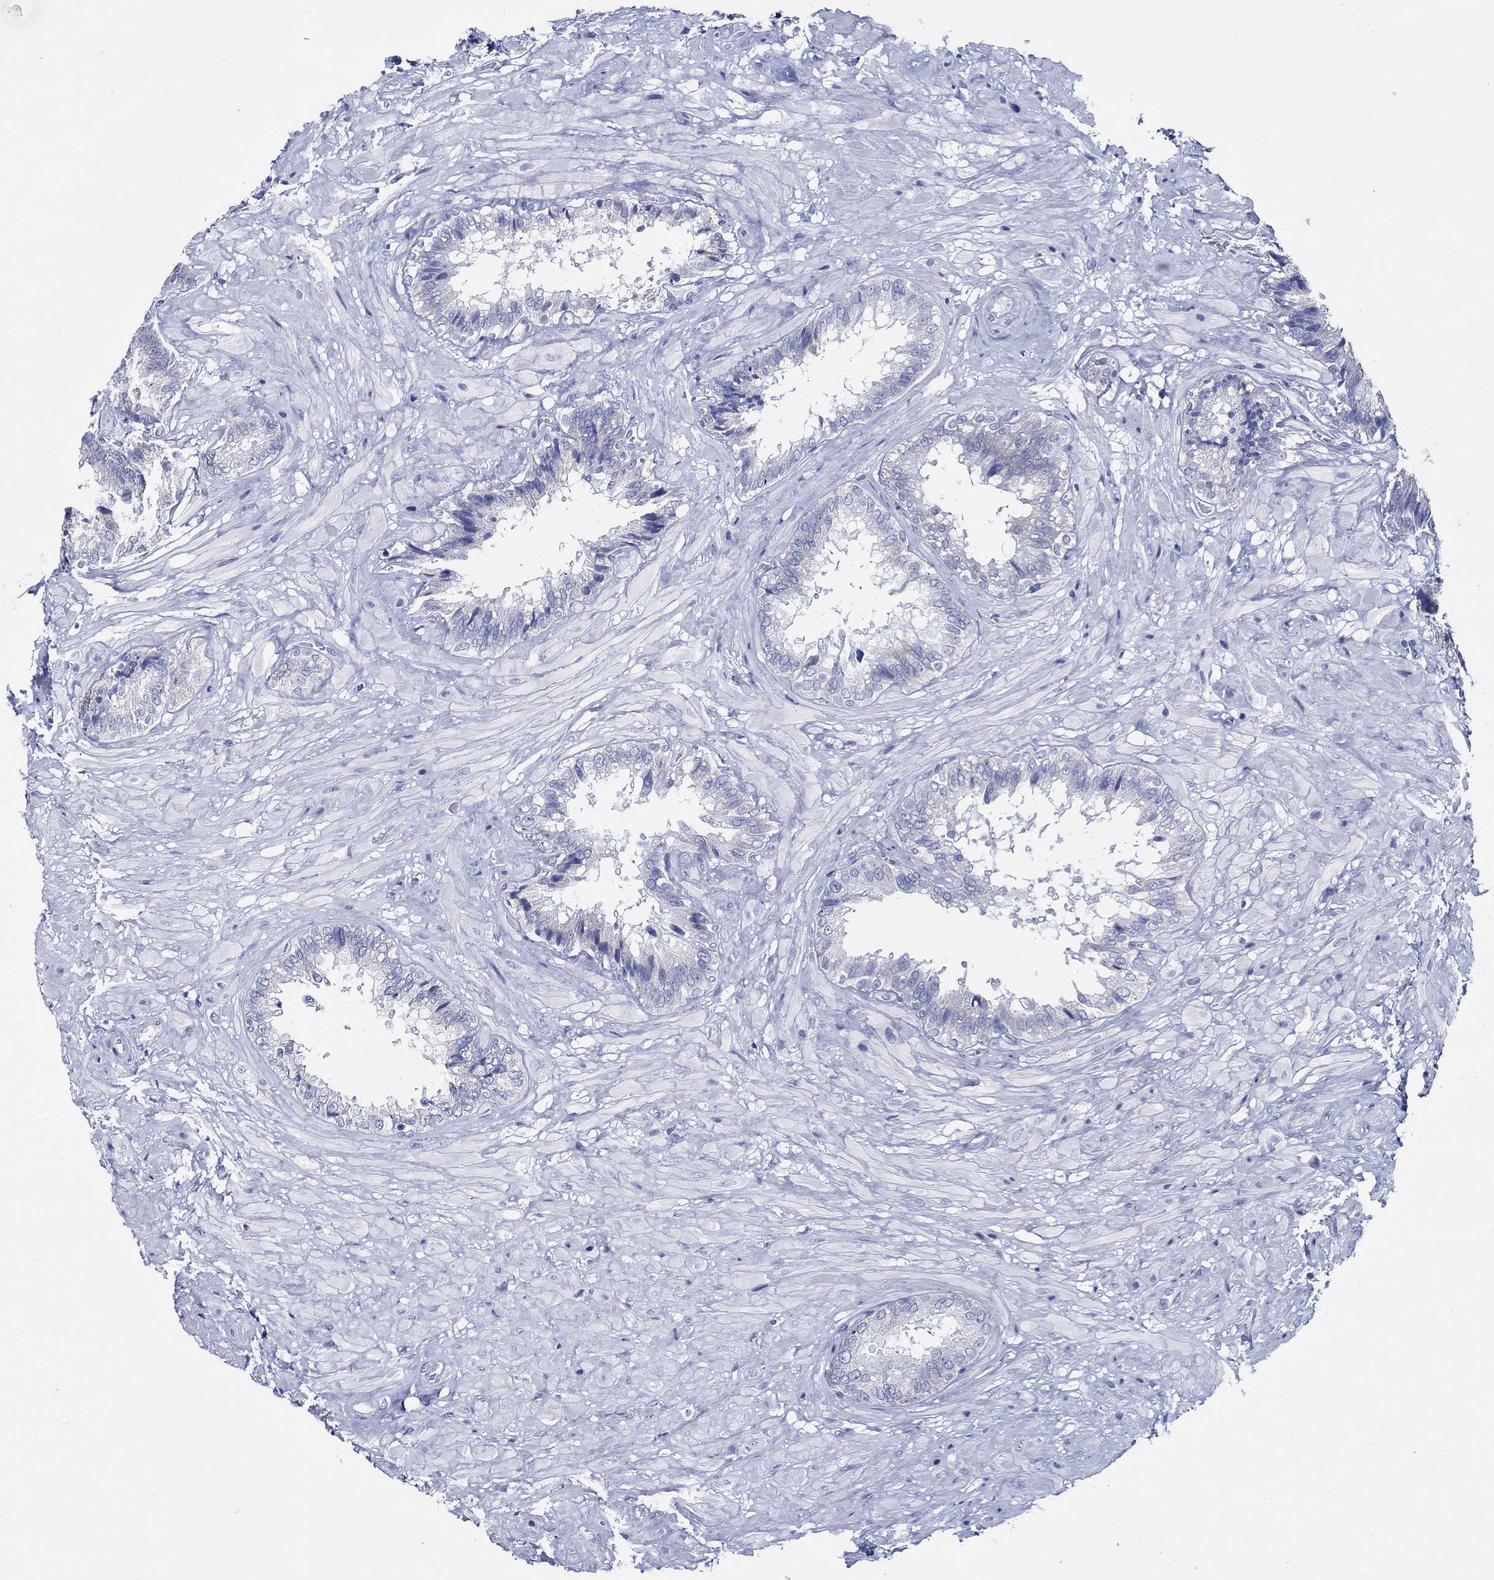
{"staining": {"intensity": "negative", "quantity": "none", "location": "none"}, "tissue": "seminal vesicle", "cell_type": "Glandular cells", "image_type": "normal", "snomed": [{"axis": "morphology", "description": "Normal tissue, NOS"}, {"axis": "topography", "description": "Seminal veicle"}], "caption": "High power microscopy histopathology image of an immunohistochemistry micrograph of unremarkable seminal vesicle, revealing no significant expression in glandular cells. (DAB IHC with hematoxylin counter stain).", "gene": "SKOR1", "patient": {"sex": "male", "age": 67}}